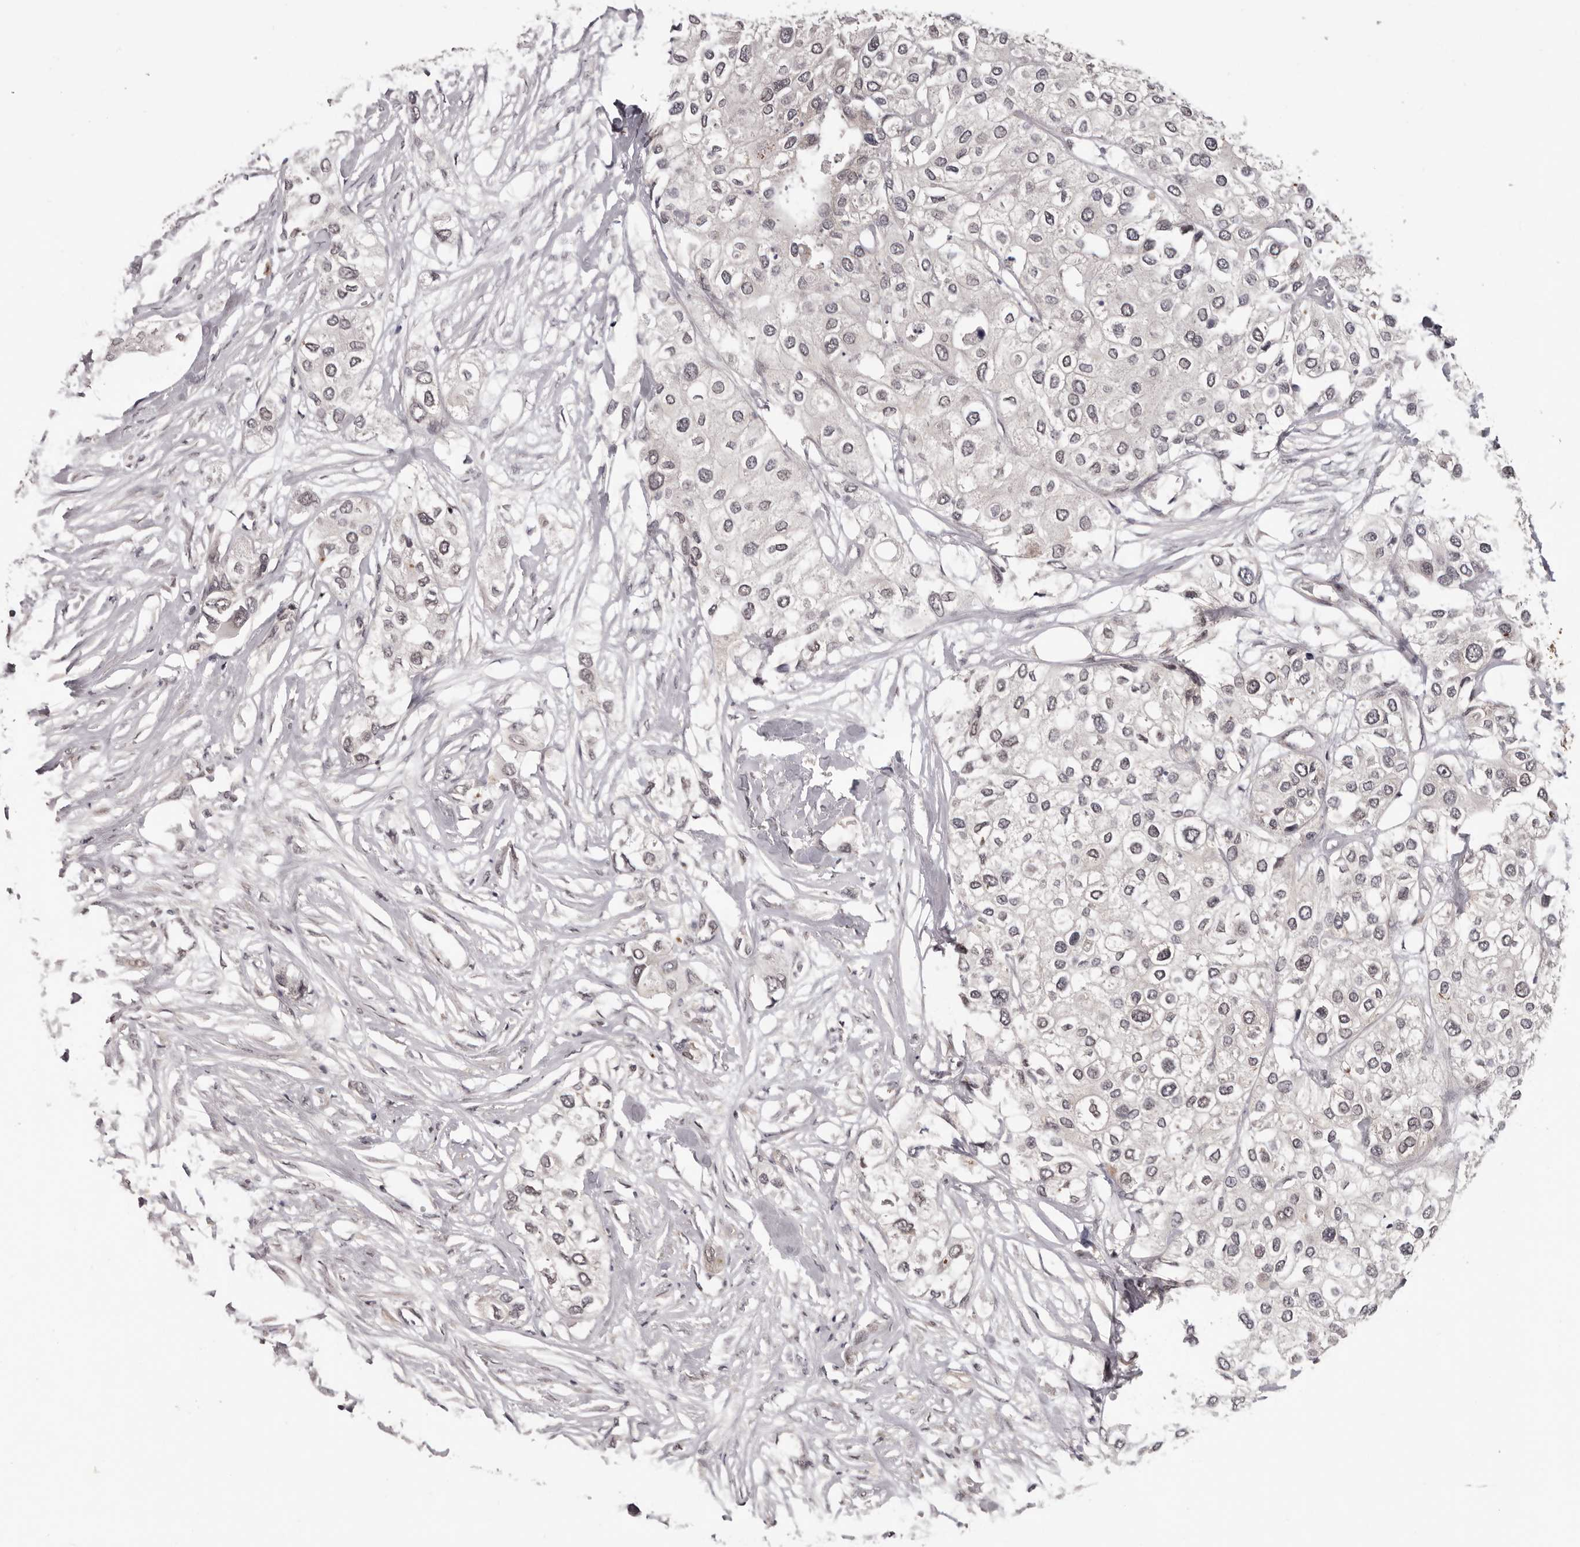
{"staining": {"intensity": "negative", "quantity": "none", "location": "none"}, "tissue": "urothelial cancer", "cell_type": "Tumor cells", "image_type": "cancer", "snomed": [{"axis": "morphology", "description": "Urothelial carcinoma, High grade"}, {"axis": "topography", "description": "Urinary bladder"}], "caption": "The photomicrograph exhibits no significant staining in tumor cells of urothelial cancer.", "gene": "TBX5", "patient": {"sex": "male", "age": 64}}